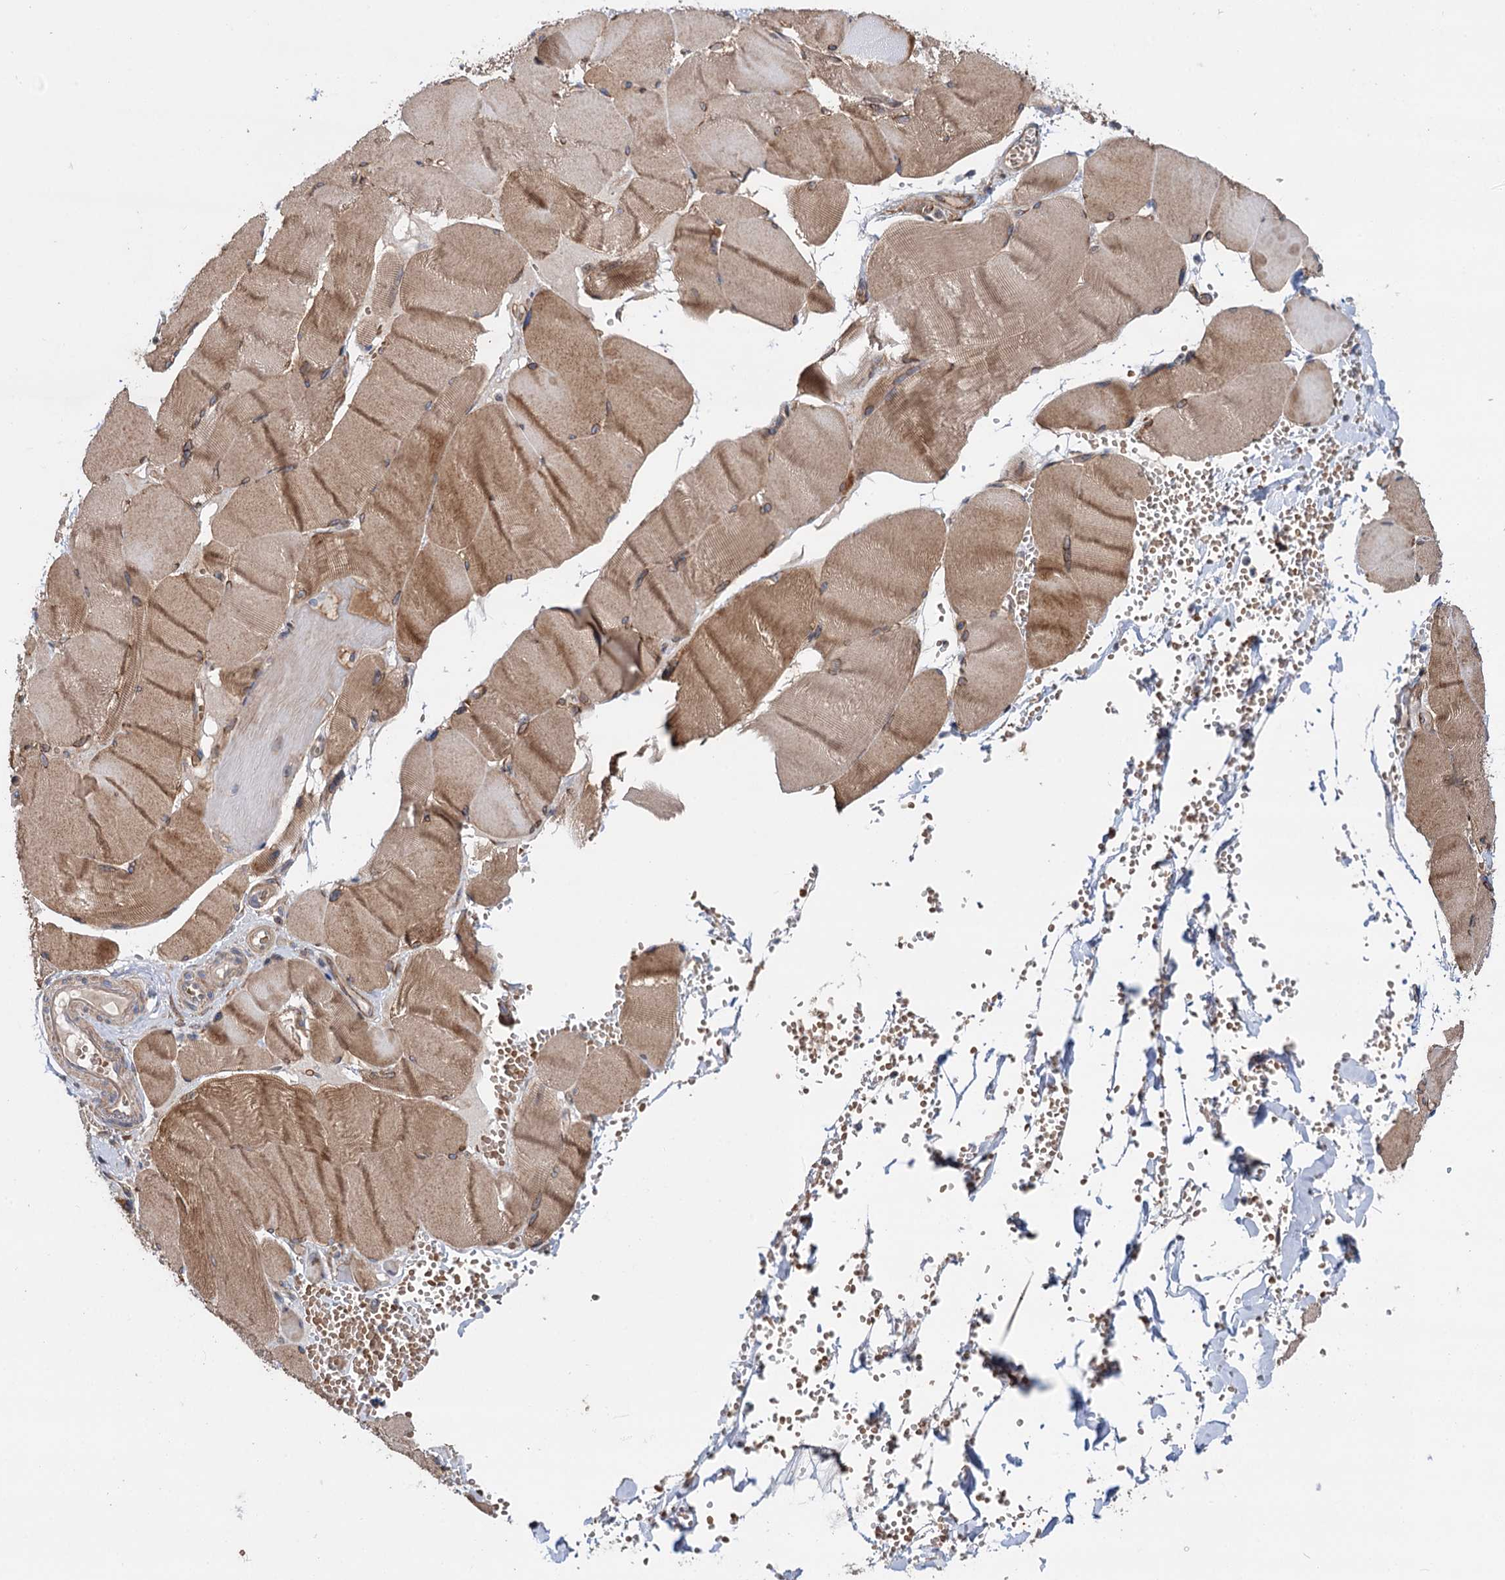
{"staining": {"intensity": "negative", "quantity": "none", "location": "none"}, "tissue": "adipose tissue", "cell_type": "Adipocytes", "image_type": "normal", "snomed": [{"axis": "morphology", "description": "Normal tissue, NOS"}, {"axis": "topography", "description": "Skeletal muscle"}, {"axis": "topography", "description": "Peripheral nerve tissue"}], "caption": "This is an immunohistochemistry photomicrograph of normal human adipose tissue. There is no positivity in adipocytes.", "gene": "PTDSS2", "patient": {"sex": "female", "age": 55}}